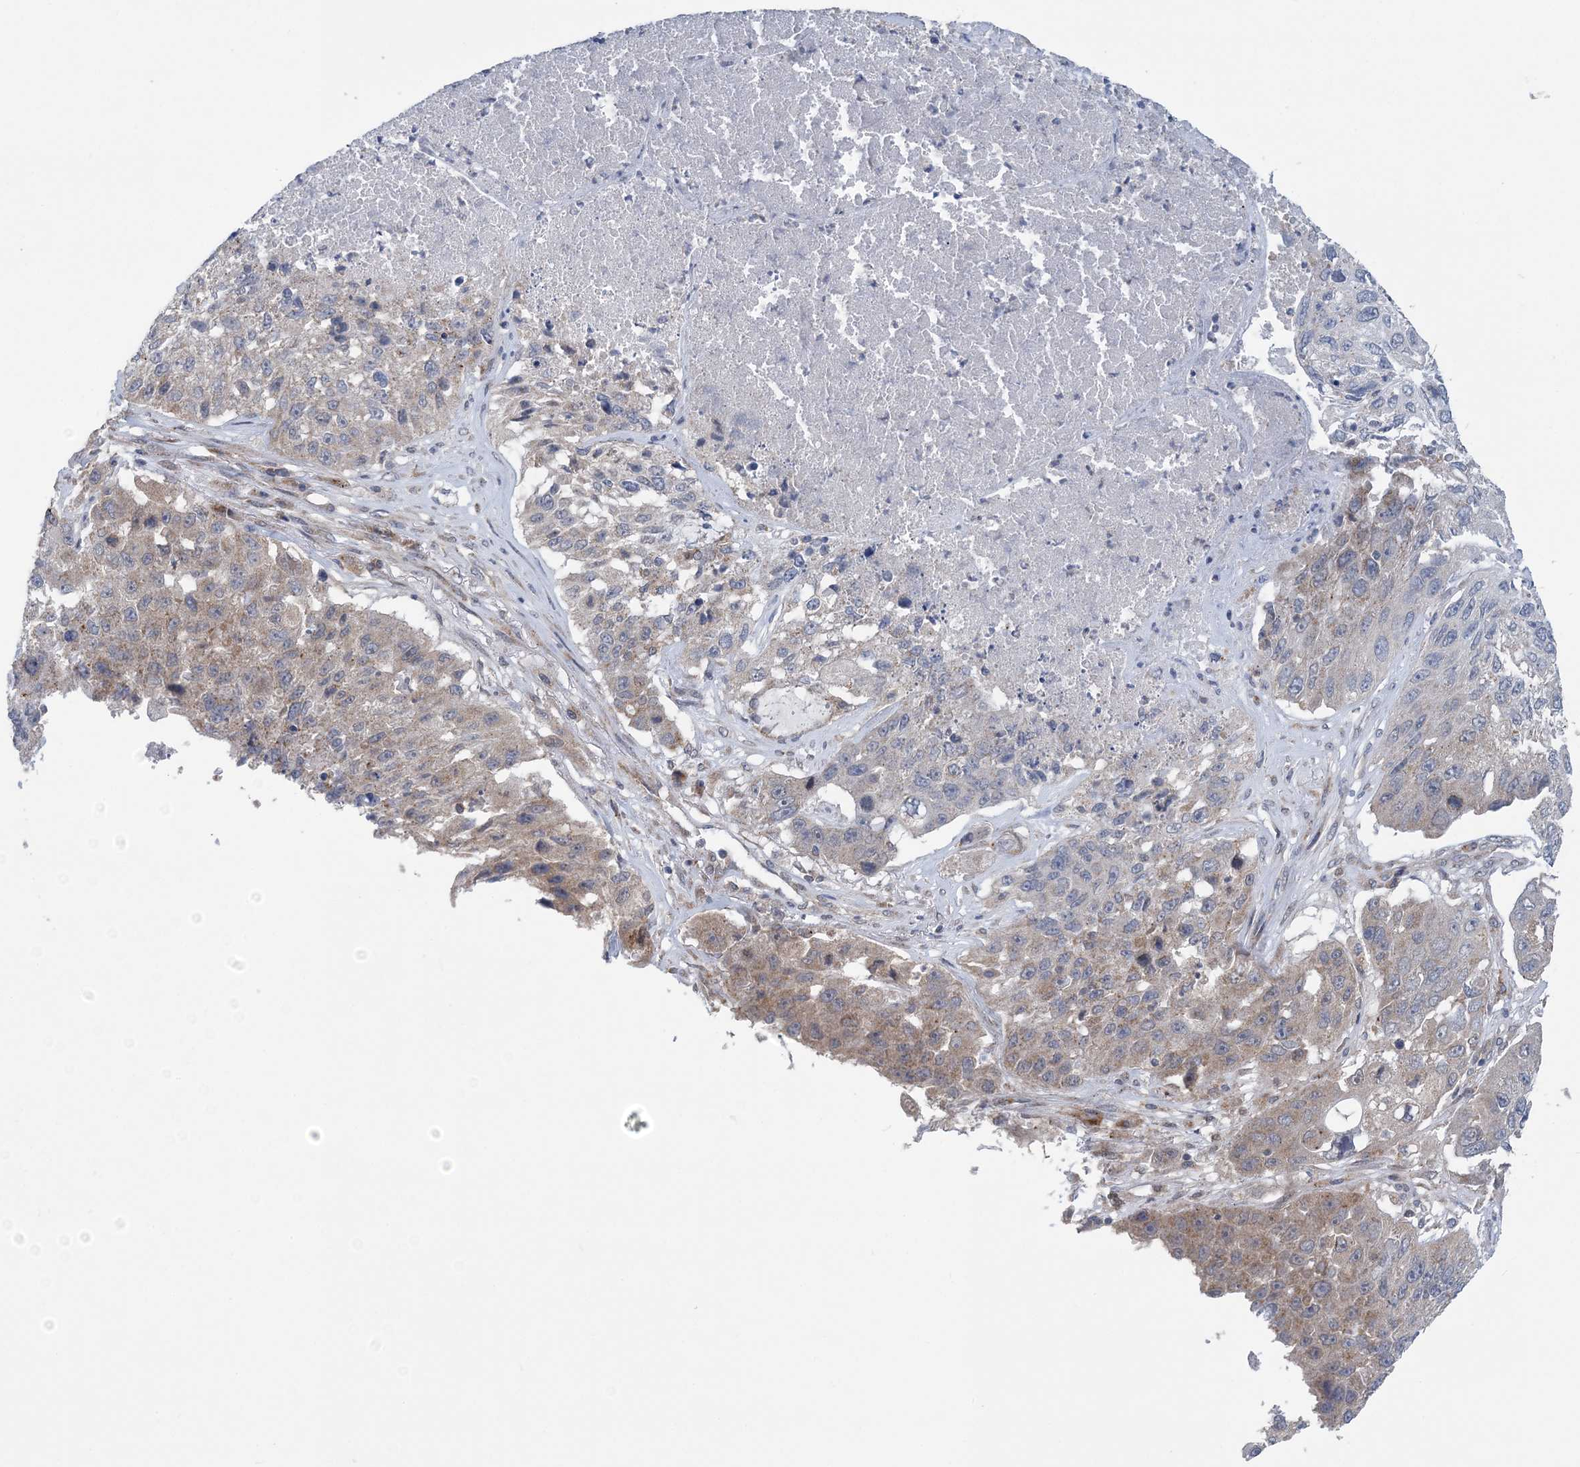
{"staining": {"intensity": "weak", "quantity": "25%-75%", "location": "cytoplasmic/membranous"}, "tissue": "lung cancer", "cell_type": "Tumor cells", "image_type": "cancer", "snomed": [{"axis": "morphology", "description": "Squamous cell carcinoma, NOS"}, {"axis": "topography", "description": "Lung"}], "caption": "Immunohistochemistry micrograph of neoplastic tissue: human lung cancer (squamous cell carcinoma) stained using immunohistochemistry exhibits low levels of weak protein expression localized specifically in the cytoplasmic/membranous of tumor cells, appearing as a cytoplasmic/membranous brown color.", "gene": "COPE", "patient": {"sex": "male", "age": 61}}